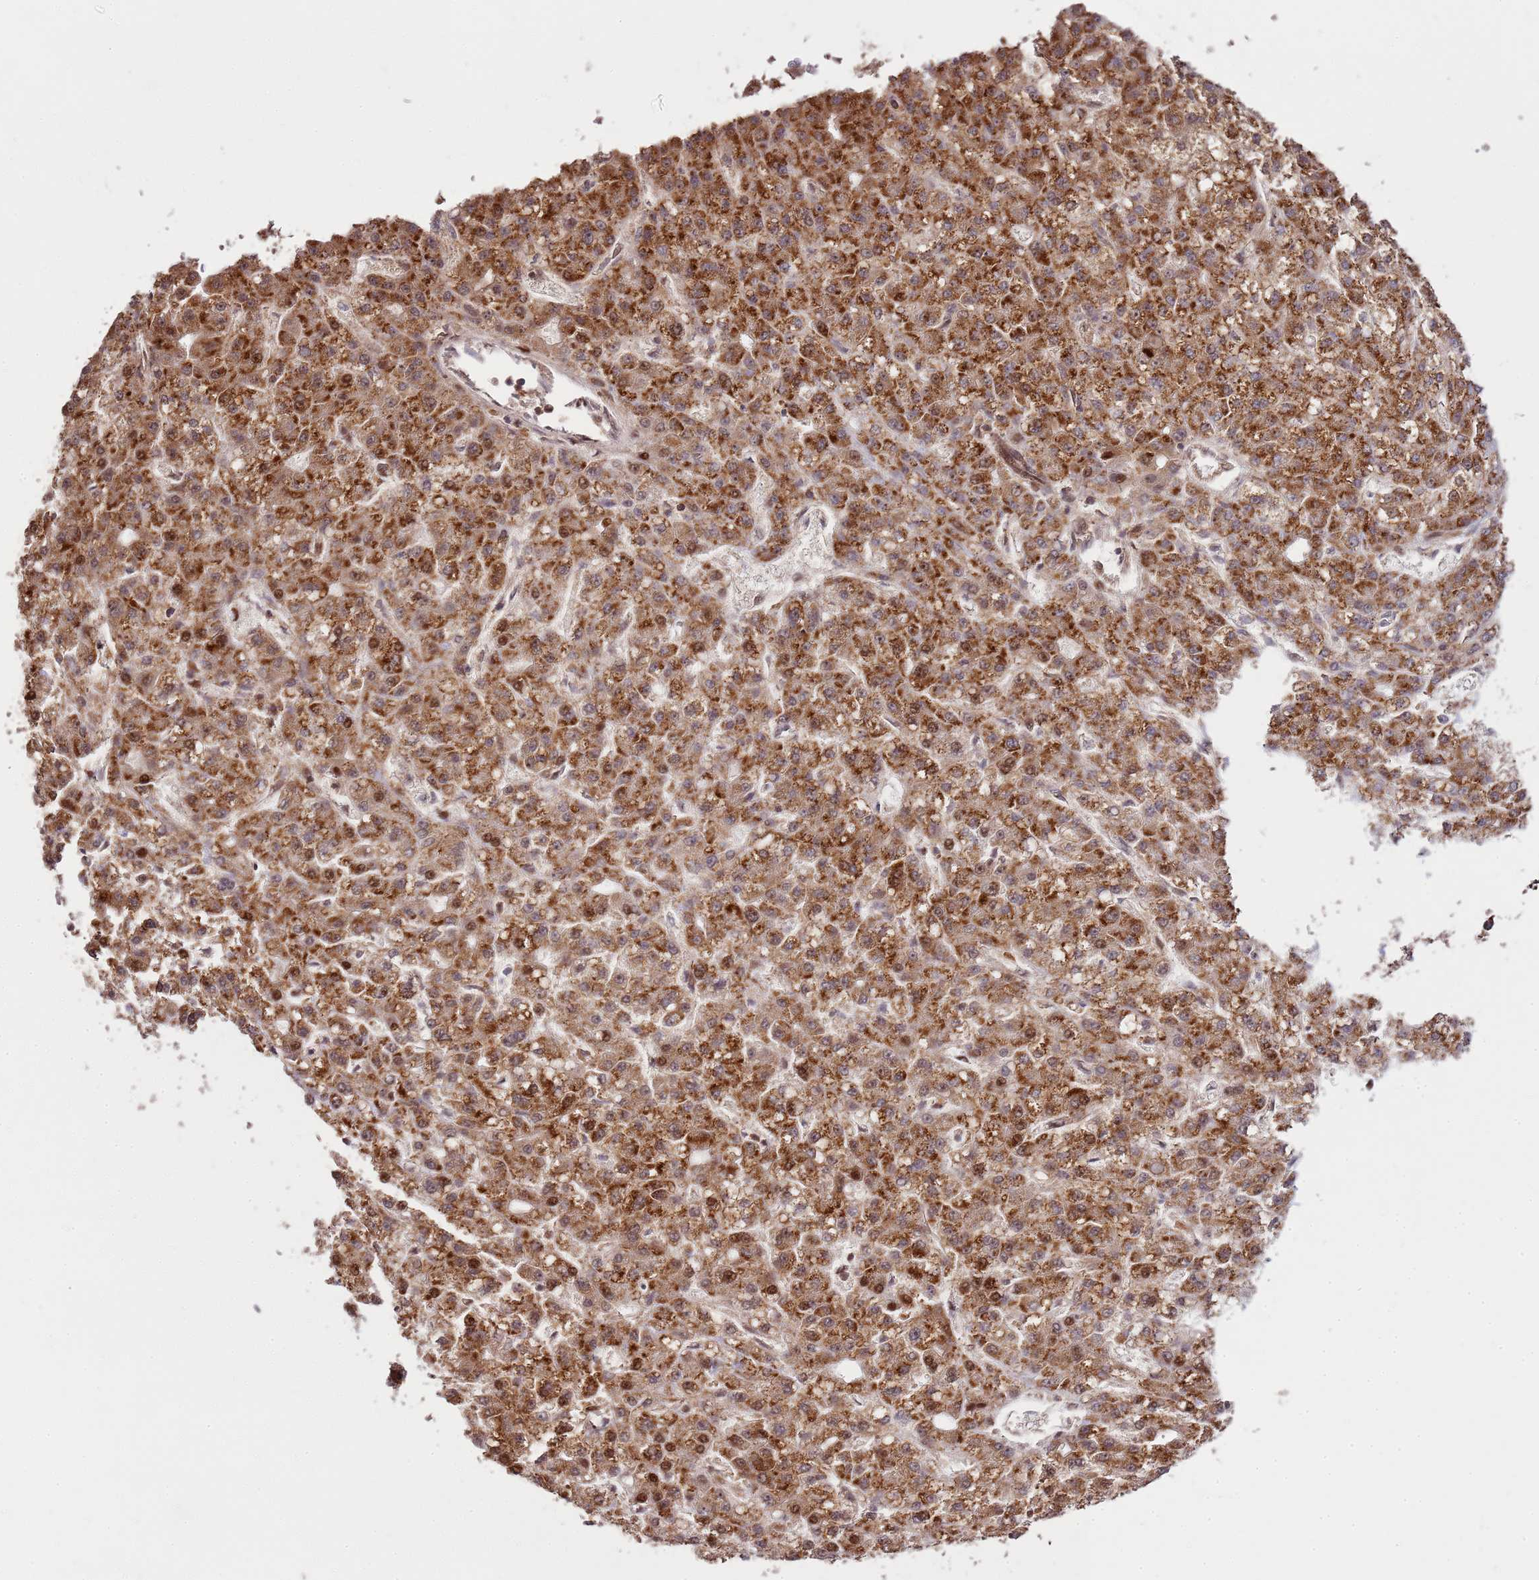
{"staining": {"intensity": "strong", "quantity": ">75%", "location": "cytoplasmic/membranous"}, "tissue": "liver cancer", "cell_type": "Tumor cells", "image_type": "cancer", "snomed": [{"axis": "morphology", "description": "Carcinoma, Hepatocellular, NOS"}, {"axis": "topography", "description": "Liver"}], "caption": "A histopathology image showing strong cytoplasmic/membranous positivity in approximately >75% of tumor cells in liver cancer, as visualized by brown immunohistochemical staining.", "gene": "PEX14", "patient": {"sex": "male", "age": 67}}